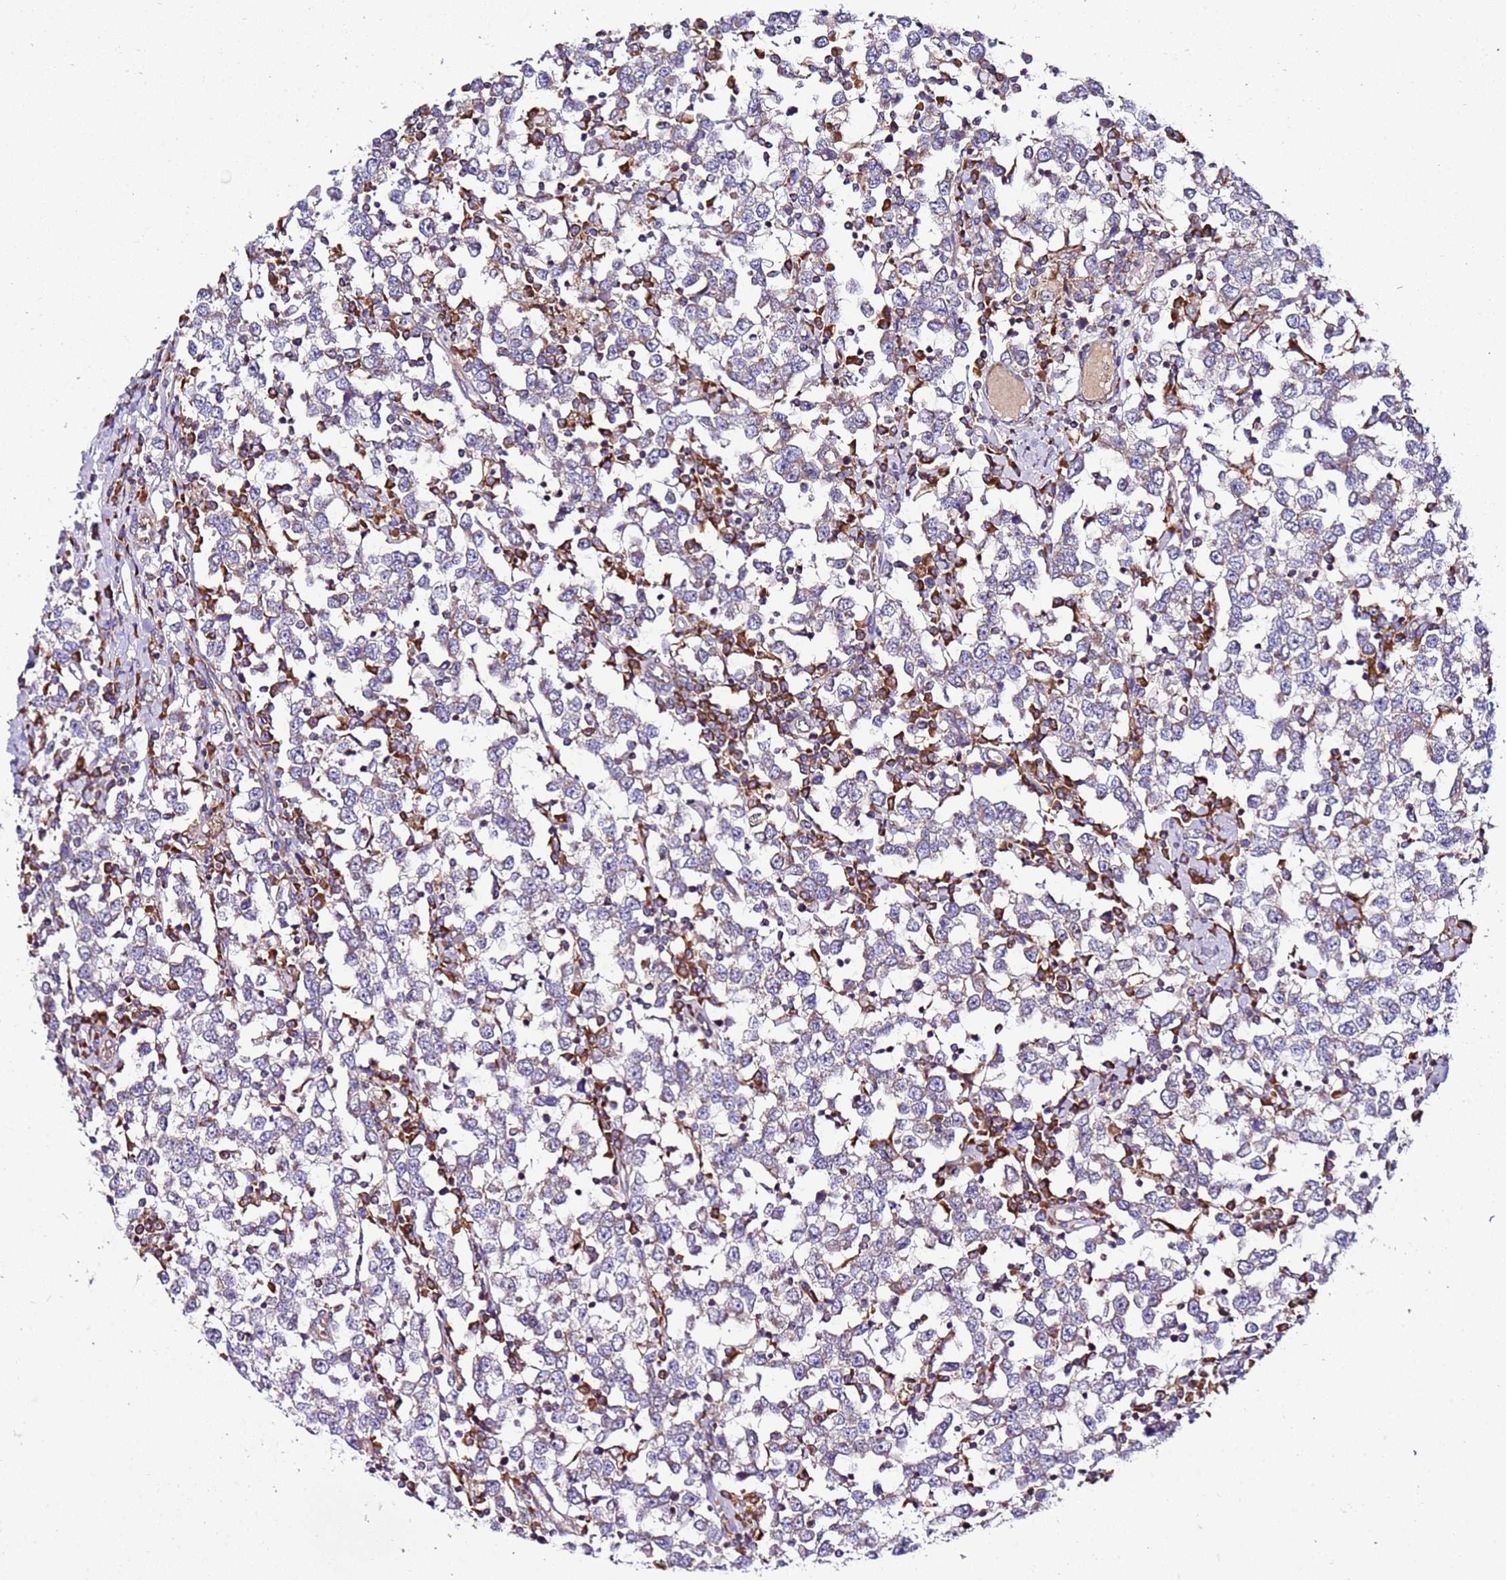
{"staining": {"intensity": "weak", "quantity": "<25%", "location": "cytoplasmic/membranous"}, "tissue": "testis cancer", "cell_type": "Tumor cells", "image_type": "cancer", "snomed": [{"axis": "morphology", "description": "Seminoma, NOS"}, {"axis": "topography", "description": "Testis"}], "caption": "High magnification brightfield microscopy of seminoma (testis) stained with DAB (brown) and counterstained with hematoxylin (blue): tumor cells show no significant positivity.", "gene": "C19orf12", "patient": {"sex": "male", "age": 65}}